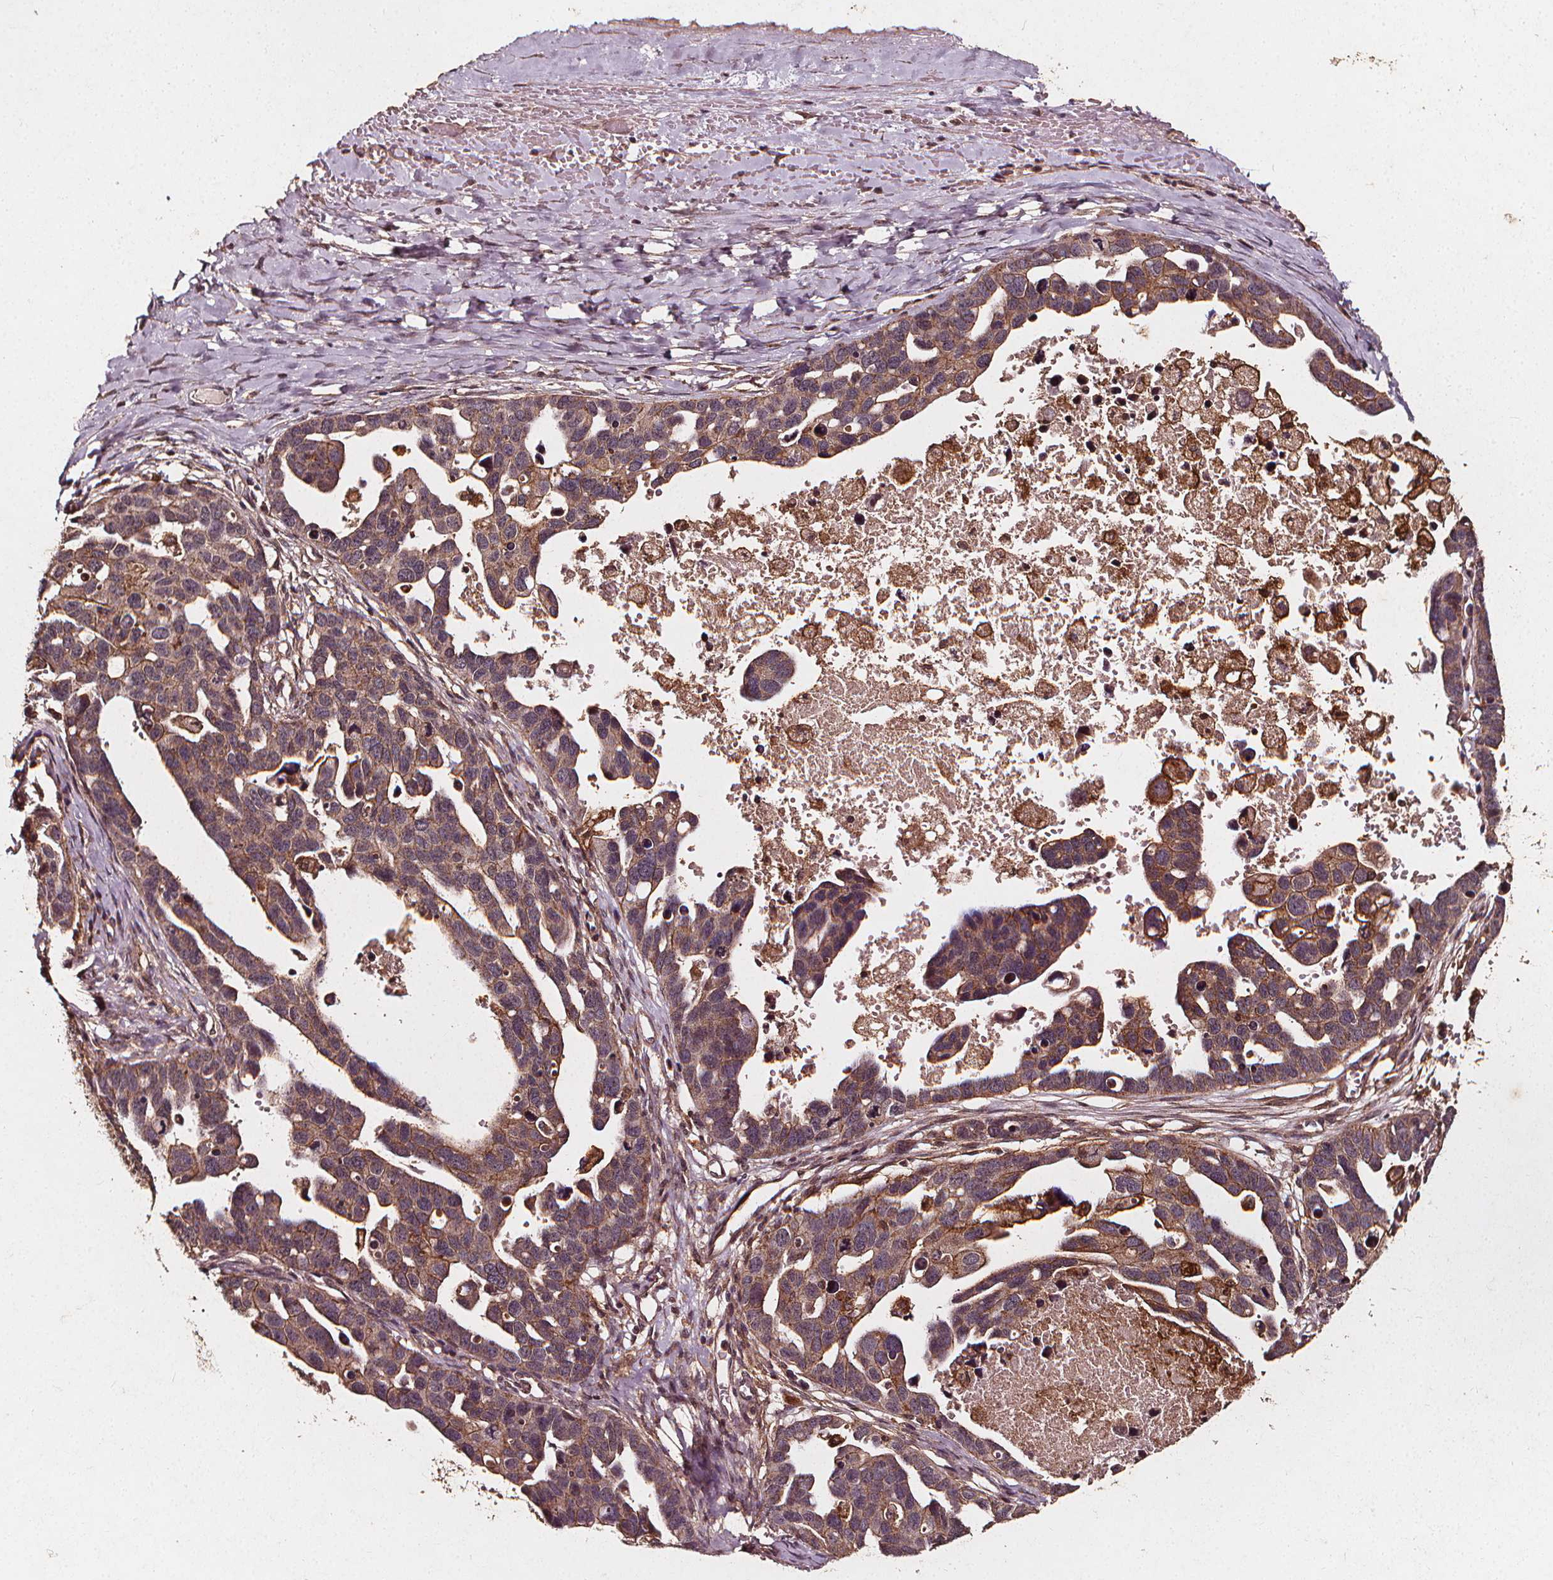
{"staining": {"intensity": "moderate", "quantity": ">75%", "location": "cytoplasmic/membranous"}, "tissue": "ovarian cancer", "cell_type": "Tumor cells", "image_type": "cancer", "snomed": [{"axis": "morphology", "description": "Cystadenocarcinoma, serous, NOS"}, {"axis": "topography", "description": "Ovary"}], "caption": "Brown immunohistochemical staining in human ovarian cancer (serous cystadenocarcinoma) reveals moderate cytoplasmic/membranous expression in approximately >75% of tumor cells.", "gene": "ABCA1", "patient": {"sex": "female", "age": 54}}